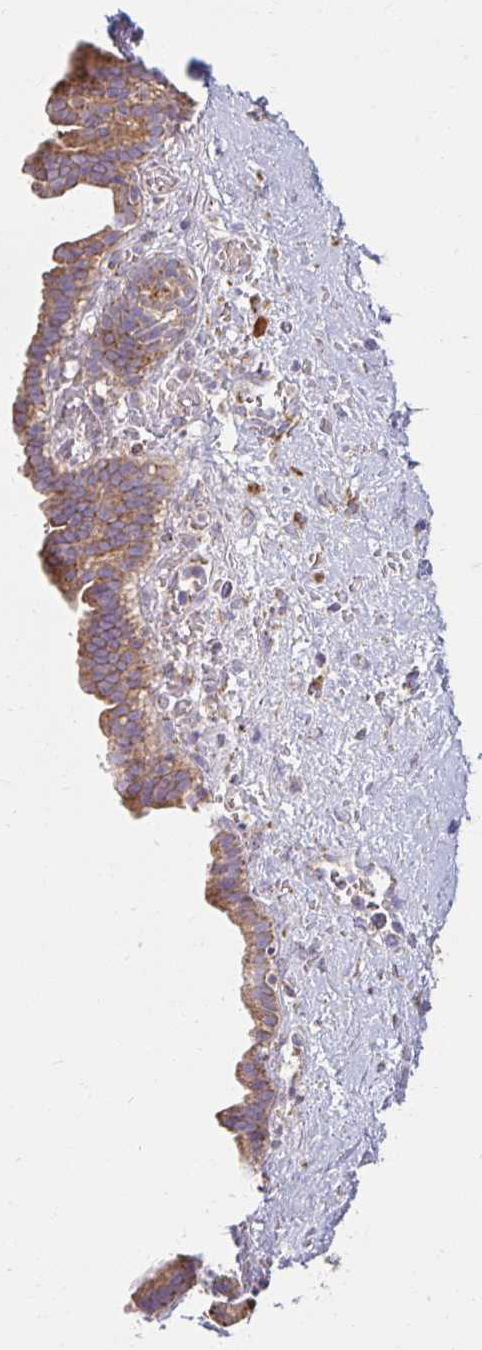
{"staining": {"intensity": "moderate", "quantity": ">75%", "location": "cytoplasmic/membranous"}, "tissue": "pancreatic cancer", "cell_type": "Tumor cells", "image_type": "cancer", "snomed": [{"axis": "morphology", "description": "Adenocarcinoma, NOS"}, {"axis": "topography", "description": "Pancreas"}], "caption": "Pancreatic adenocarcinoma stained for a protein (brown) displays moderate cytoplasmic/membranous positive positivity in about >75% of tumor cells.", "gene": "SKP2", "patient": {"sex": "male", "age": 44}}